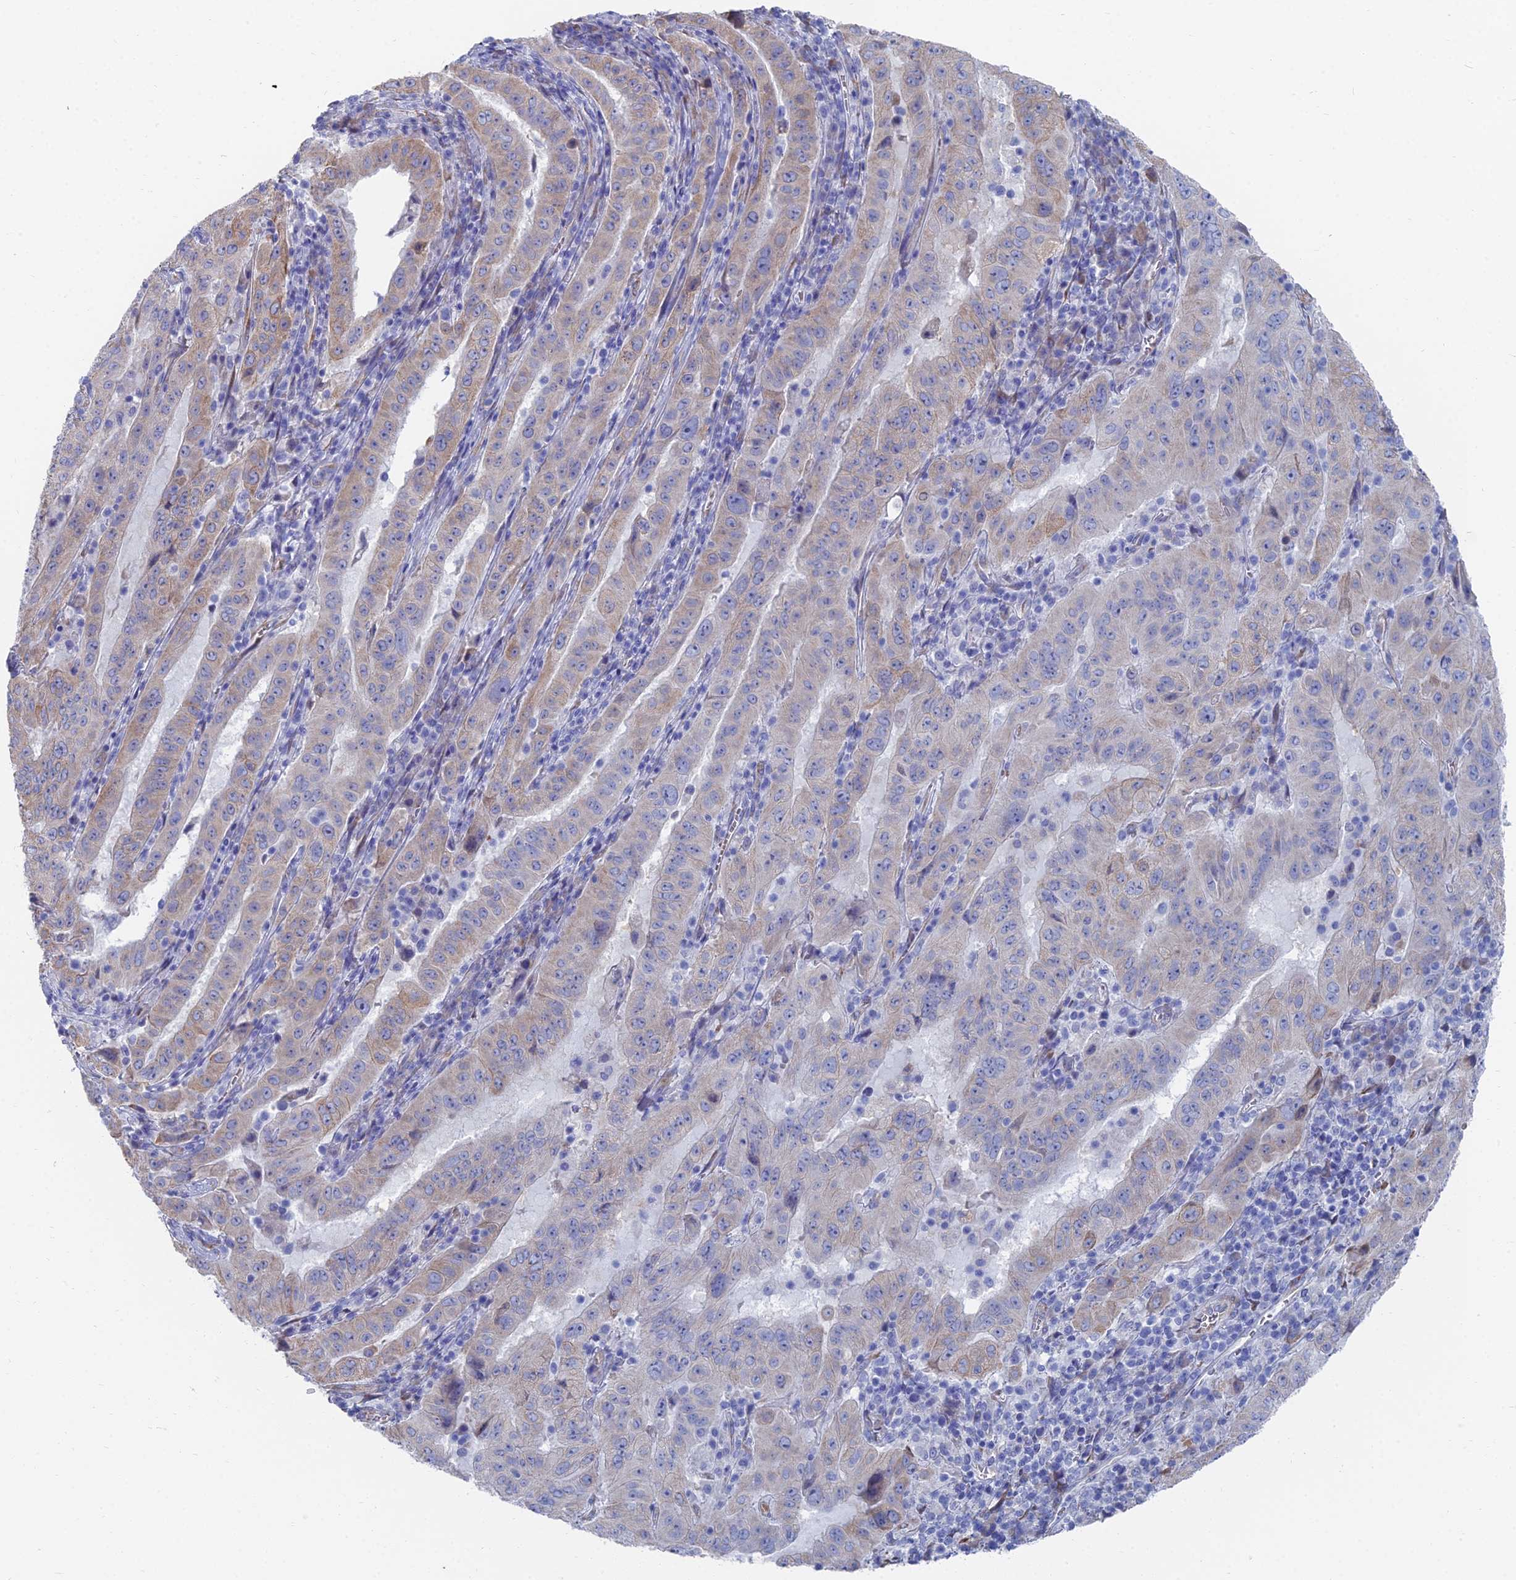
{"staining": {"intensity": "weak", "quantity": "25%-75%", "location": "cytoplasmic/membranous"}, "tissue": "pancreatic cancer", "cell_type": "Tumor cells", "image_type": "cancer", "snomed": [{"axis": "morphology", "description": "Adenocarcinoma, NOS"}, {"axis": "topography", "description": "Pancreas"}], "caption": "IHC histopathology image of neoplastic tissue: human pancreatic cancer stained using immunohistochemistry displays low levels of weak protein expression localized specifically in the cytoplasmic/membranous of tumor cells, appearing as a cytoplasmic/membranous brown color.", "gene": "TNNT3", "patient": {"sex": "male", "age": 63}}